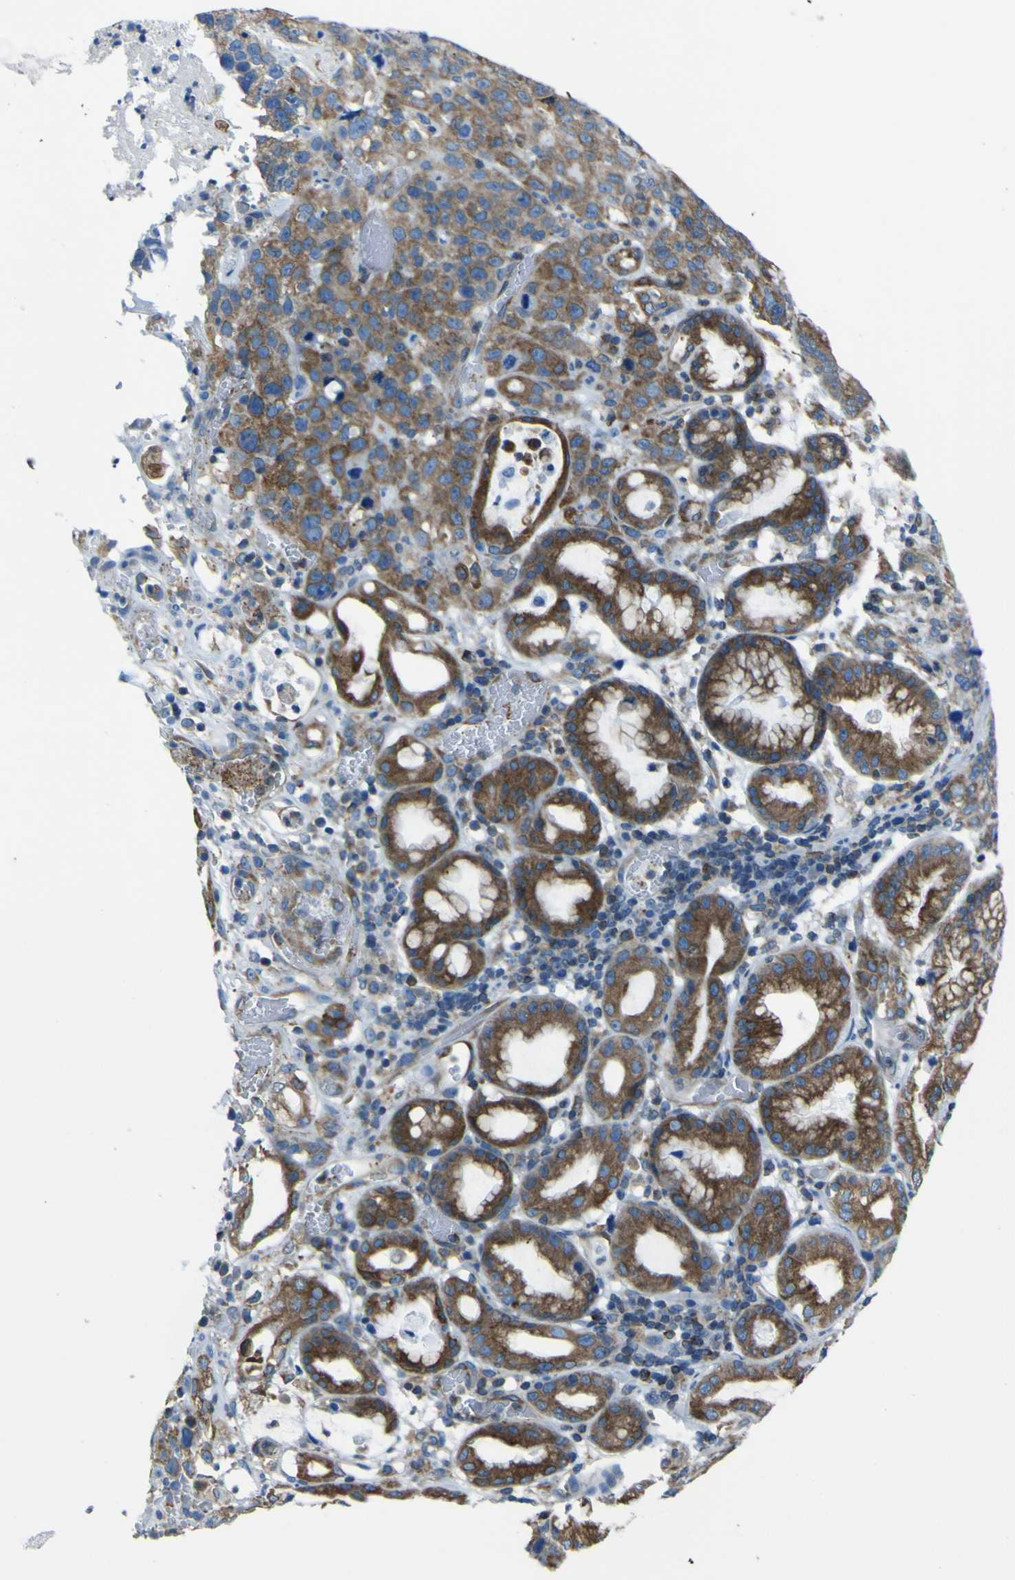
{"staining": {"intensity": "strong", "quantity": "25%-75%", "location": "cytoplasmic/membranous"}, "tissue": "stomach cancer", "cell_type": "Tumor cells", "image_type": "cancer", "snomed": [{"axis": "morphology", "description": "Normal tissue, NOS"}, {"axis": "morphology", "description": "Adenocarcinoma, NOS"}, {"axis": "topography", "description": "Stomach"}], "caption": "Tumor cells display strong cytoplasmic/membranous staining in about 25%-75% of cells in adenocarcinoma (stomach).", "gene": "STIM1", "patient": {"sex": "male", "age": 48}}